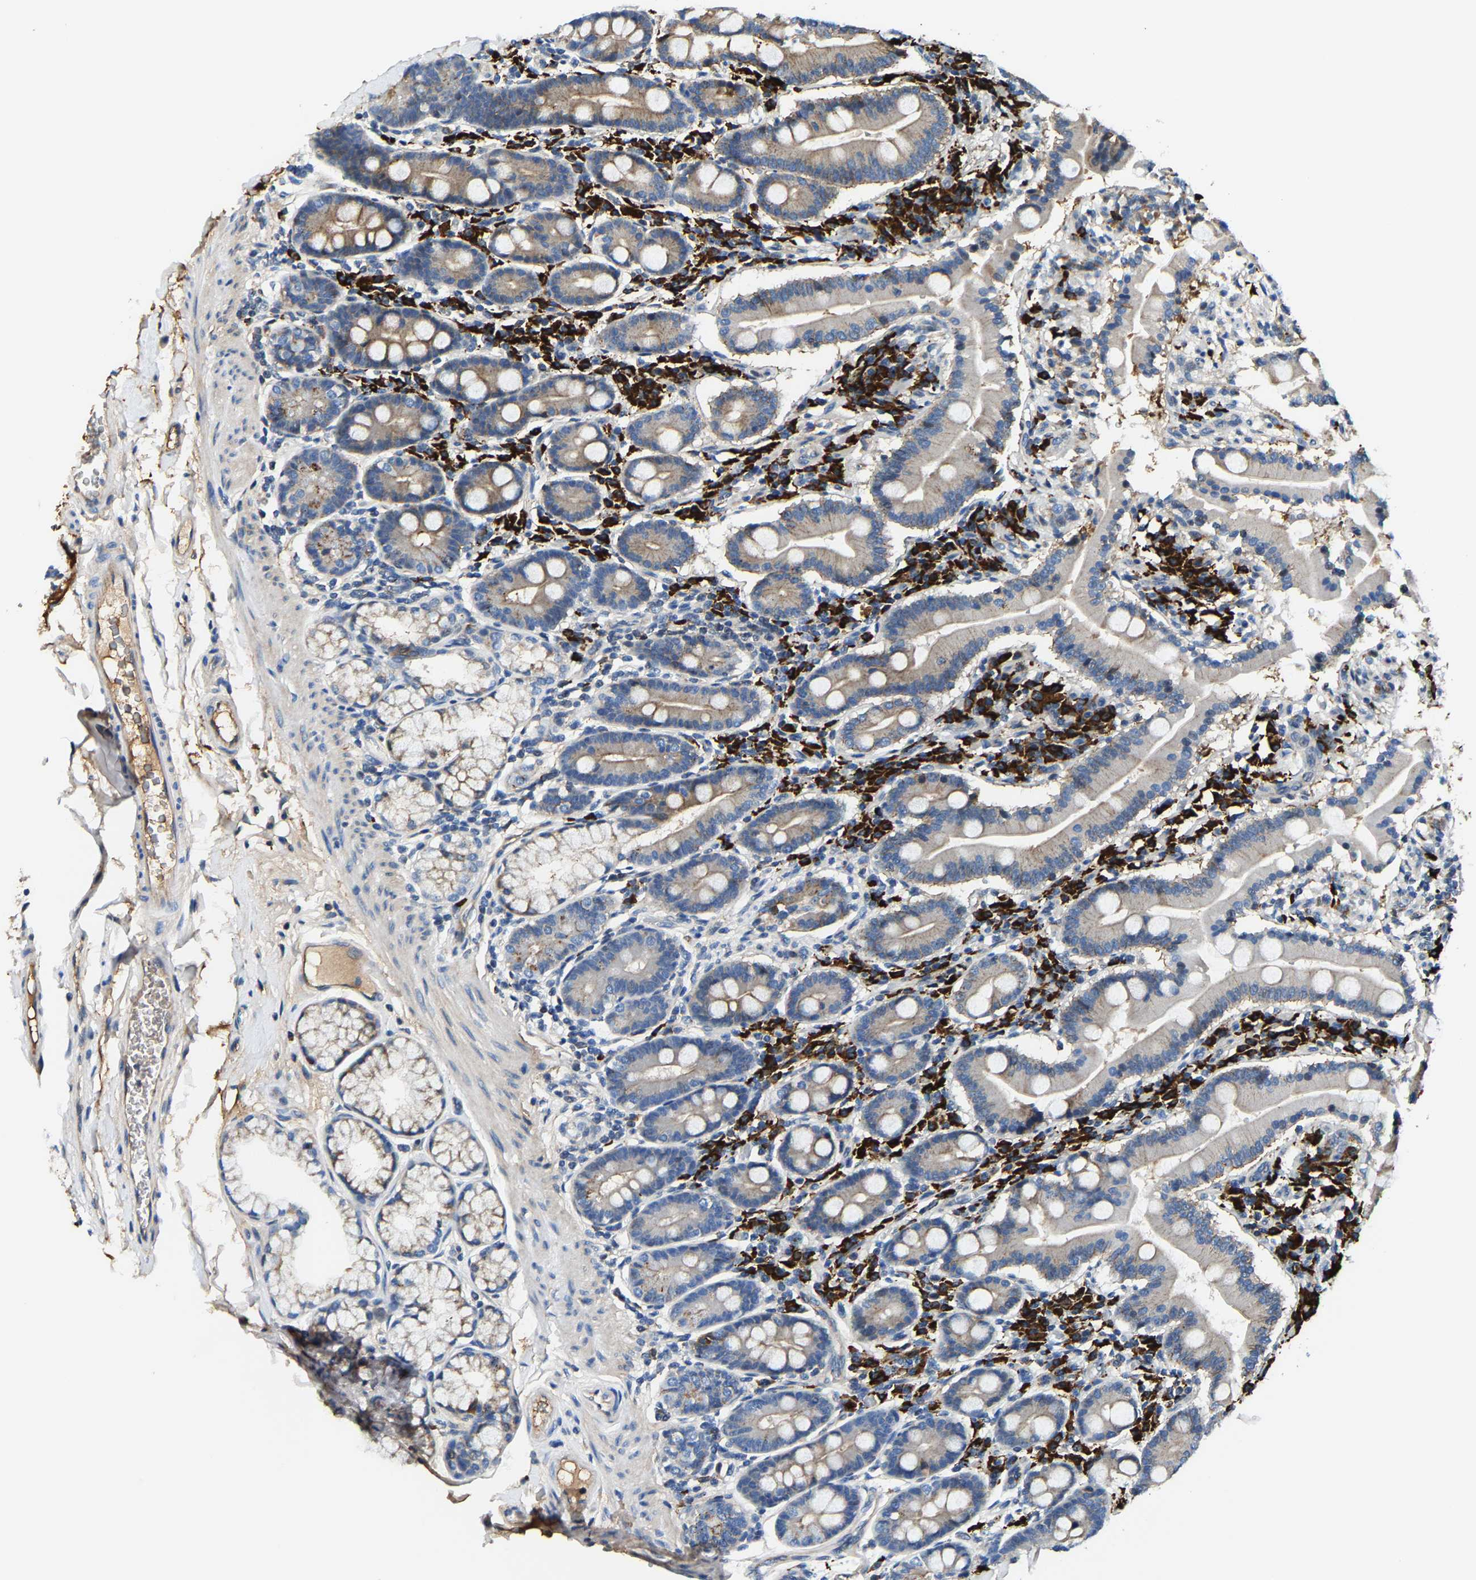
{"staining": {"intensity": "weak", "quantity": "25%-75%", "location": "cytoplasmic/membranous"}, "tissue": "duodenum", "cell_type": "Glandular cells", "image_type": "normal", "snomed": [{"axis": "morphology", "description": "Normal tissue, NOS"}, {"axis": "topography", "description": "Duodenum"}], "caption": "Weak cytoplasmic/membranous protein staining is present in about 25%-75% of glandular cells in duodenum. (IHC, brightfield microscopy, high magnification).", "gene": "DPP7", "patient": {"sex": "male", "age": 50}}